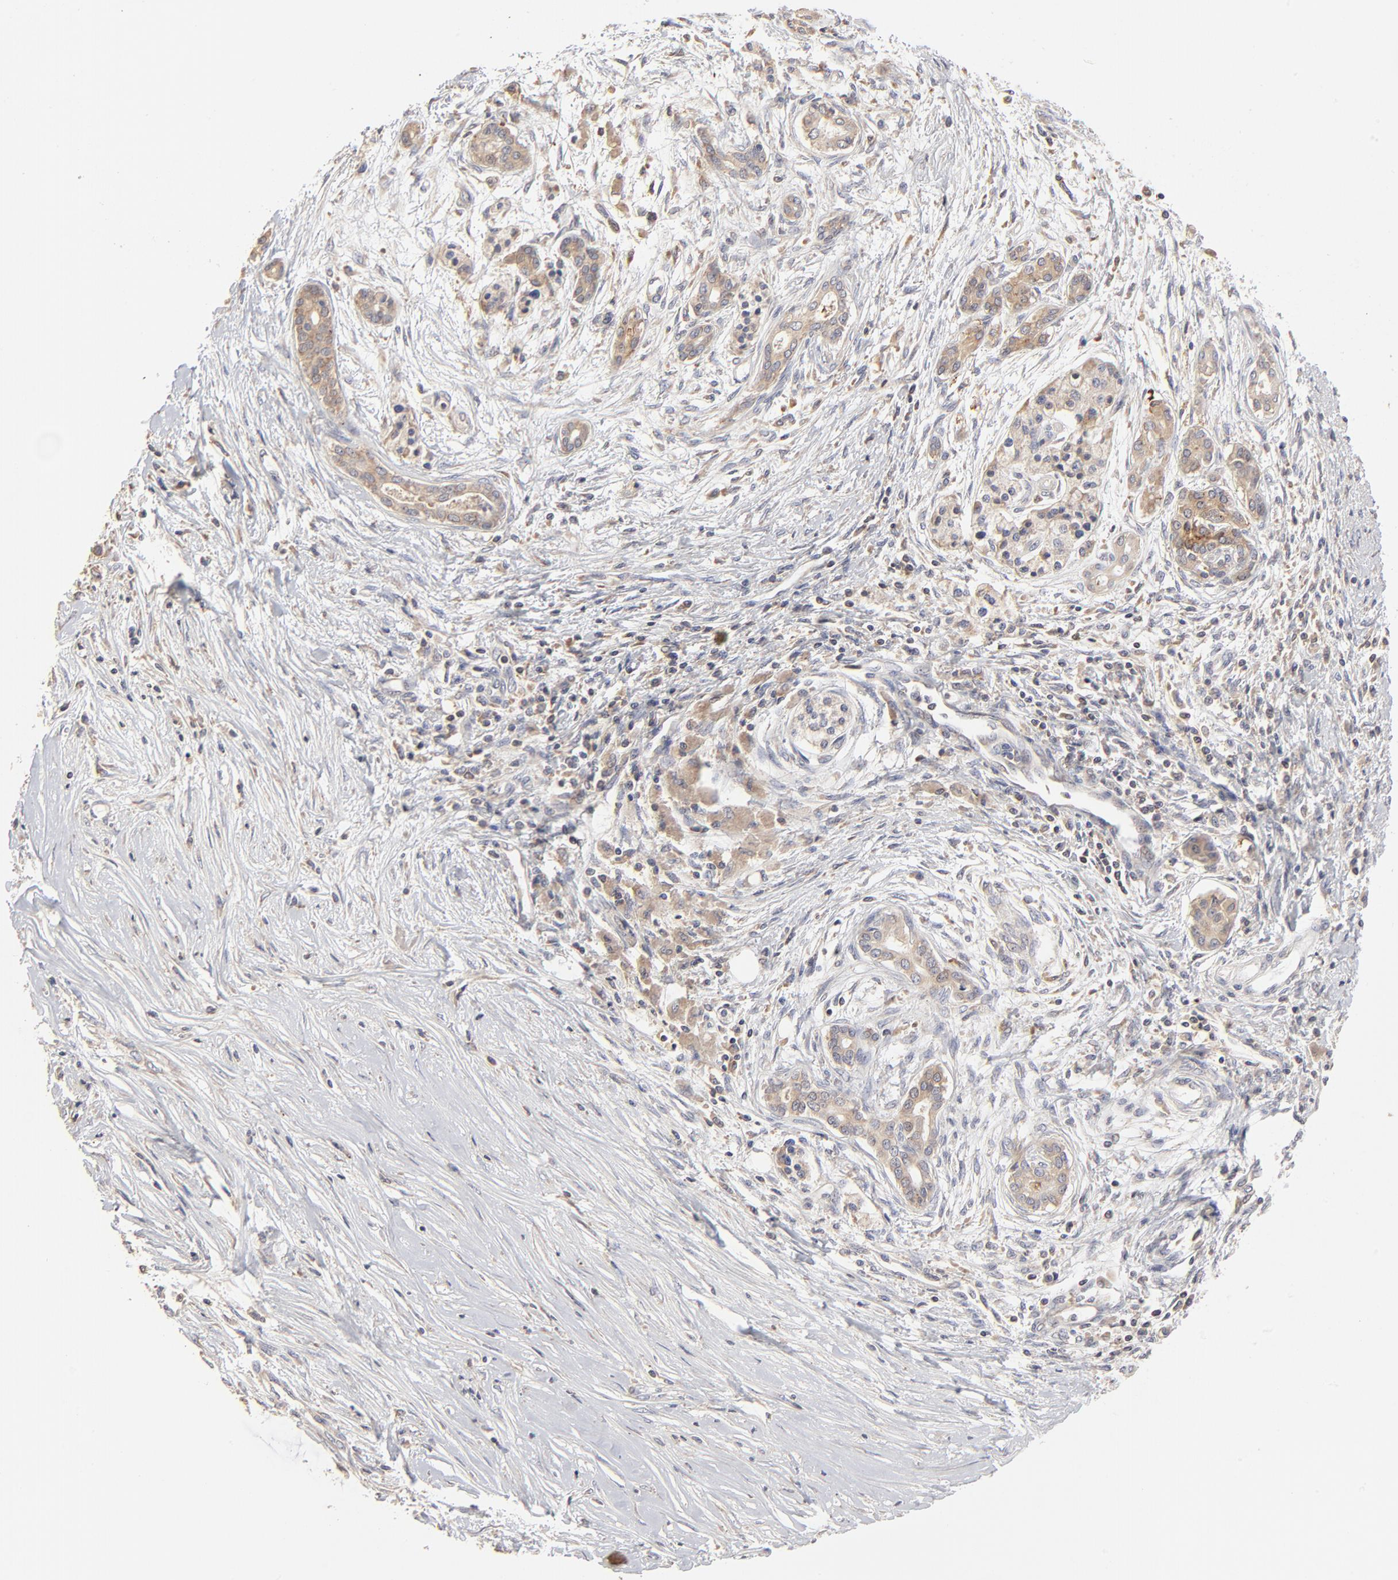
{"staining": {"intensity": "weak", "quantity": ">75%", "location": "cytoplasmic/membranous"}, "tissue": "pancreatic cancer", "cell_type": "Tumor cells", "image_type": "cancer", "snomed": [{"axis": "morphology", "description": "Adenocarcinoma, NOS"}, {"axis": "topography", "description": "Pancreas"}], "caption": "IHC micrograph of pancreatic cancer stained for a protein (brown), which reveals low levels of weak cytoplasmic/membranous expression in approximately >75% of tumor cells.", "gene": "RNF213", "patient": {"sex": "female", "age": 59}}